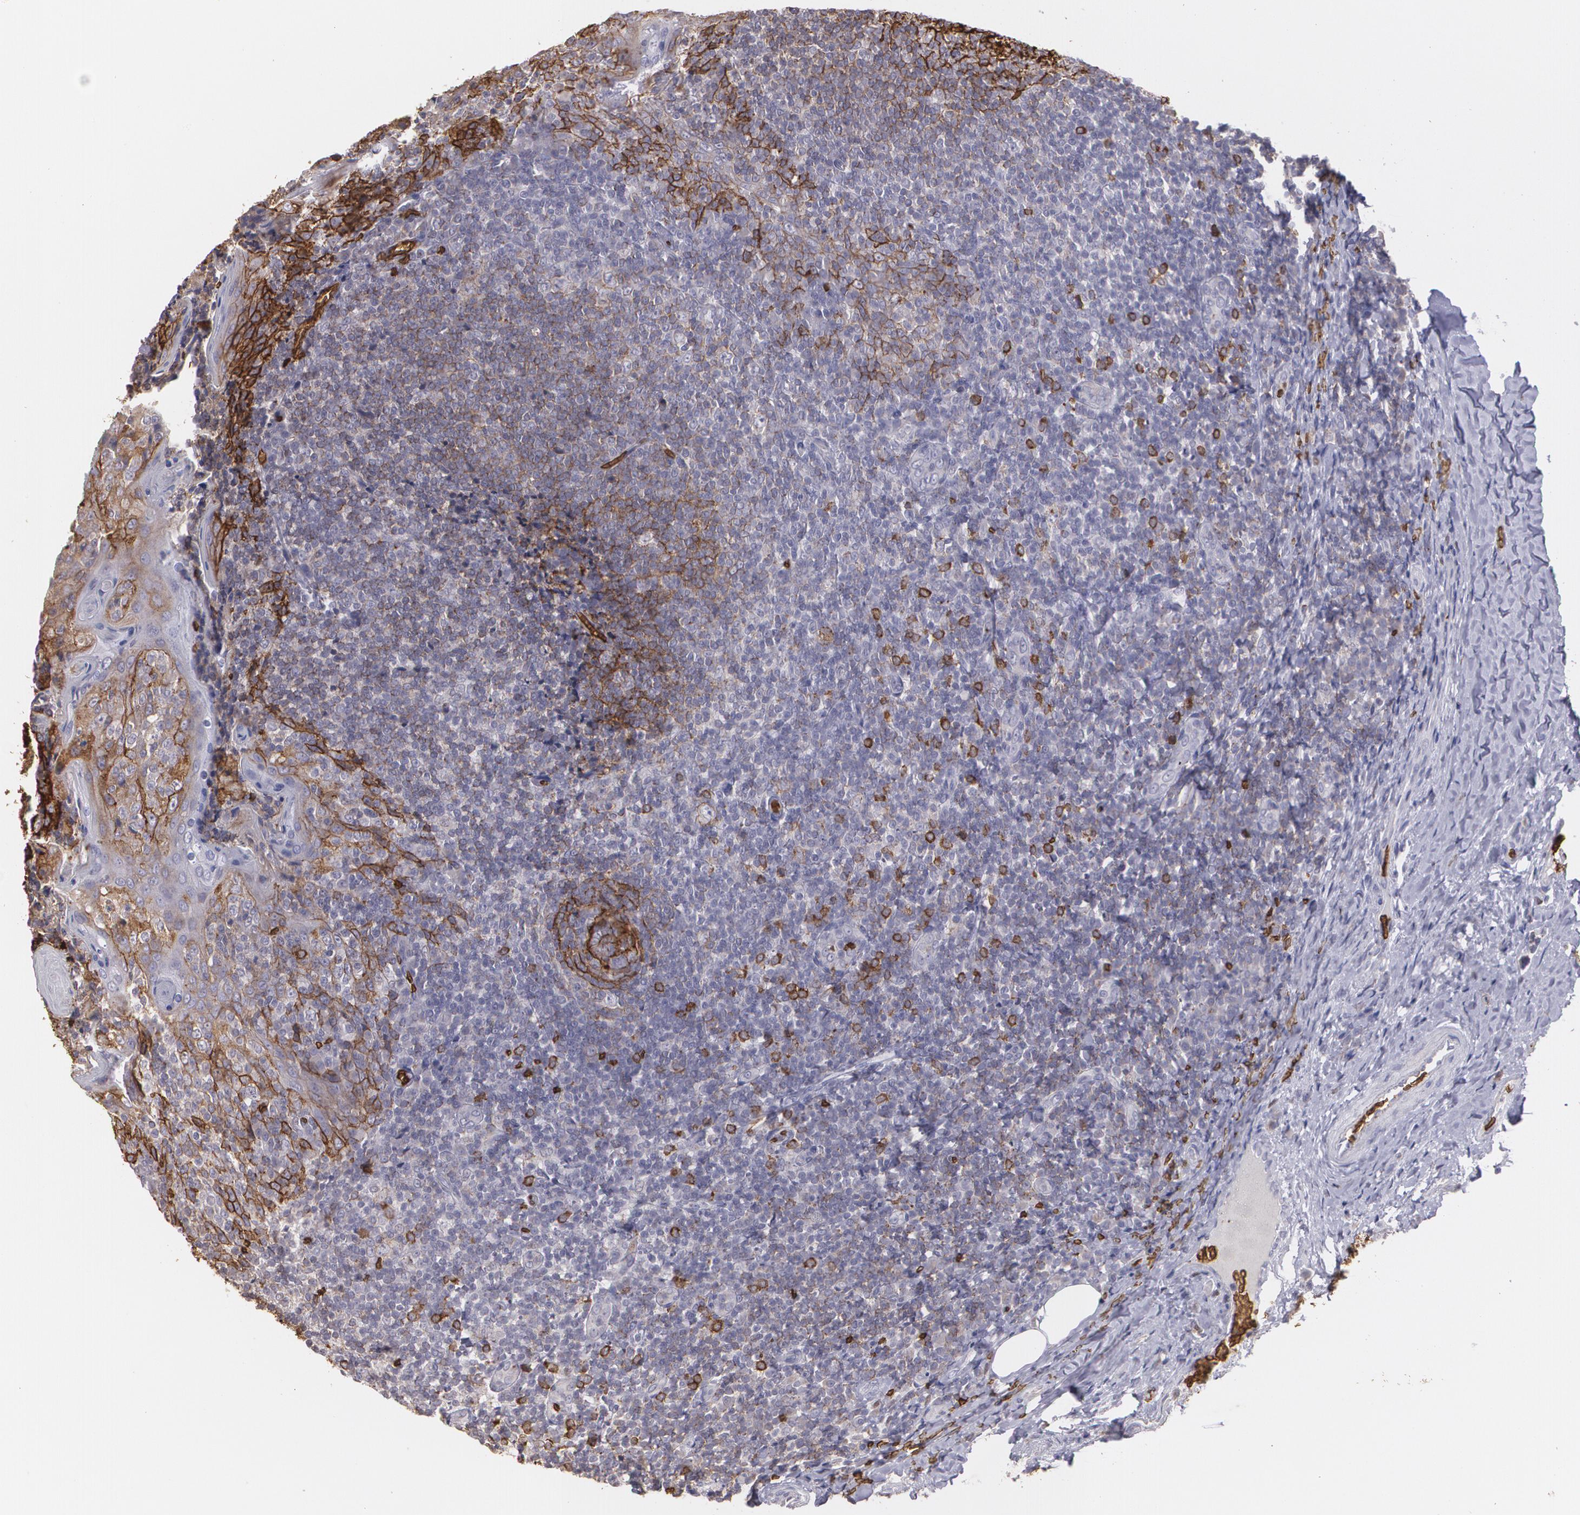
{"staining": {"intensity": "moderate", "quantity": "<25%", "location": "cytoplasmic/membranous"}, "tissue": "tonsil", "cell_type": "Germinal center cells", "image_type": "normal", "snomed": [{"axis": "morphology", "description": "Normal tissue, NOS"}, {"axis": "topography", "description": "Tonsil"}], "caption": "Immunohistochemical staining of benign human tonsil exhibits <25% levels of moderate cytoplasmic/membranous protein staining in about <25% of germinal center cells.", "gene": "SLC2A1", "patient": {"sex": "male", "age": 31}}